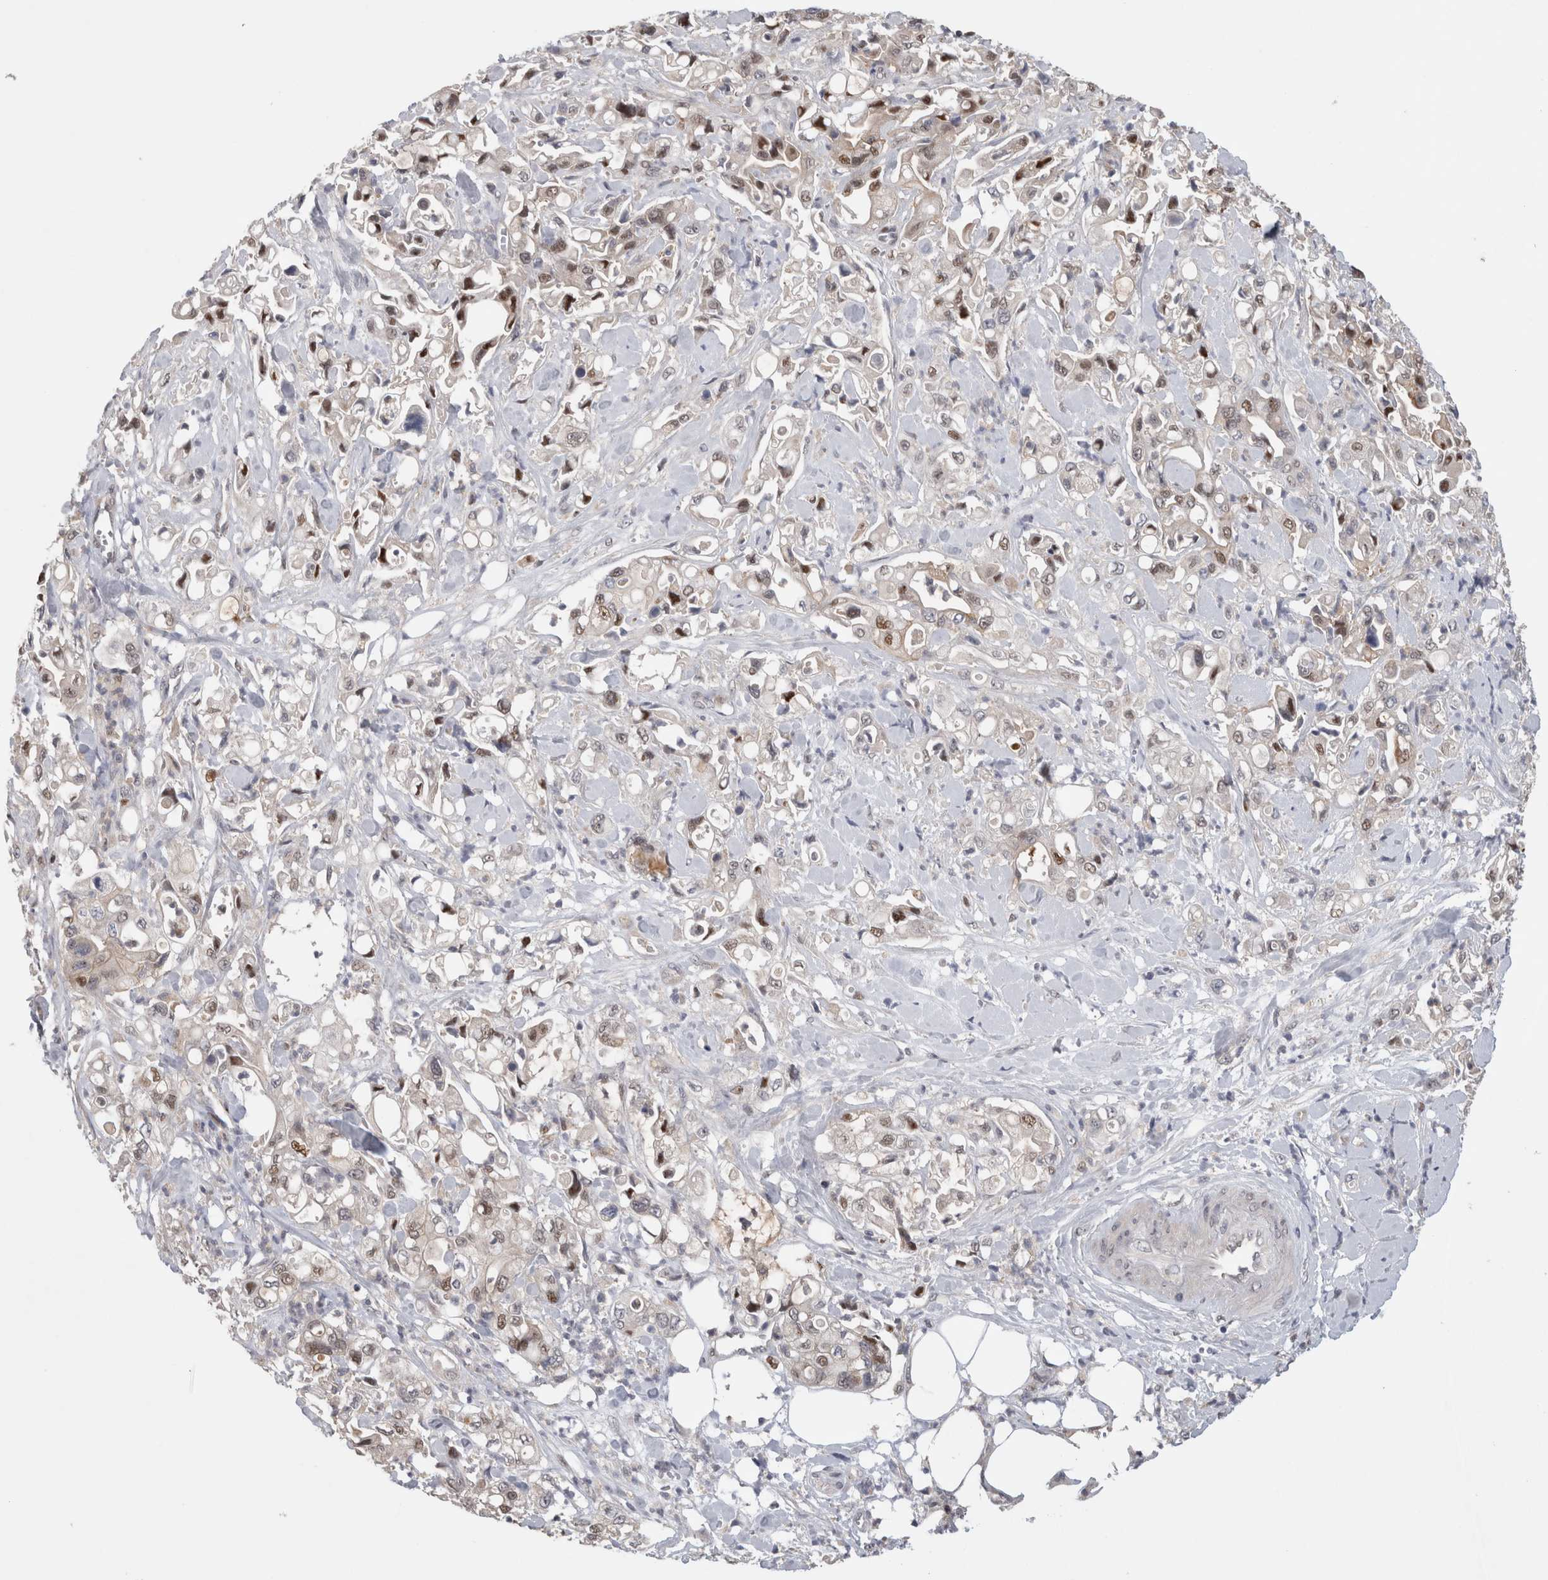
{"staining": {"intensity": "moderate", "quantity": "25%-75%", "location": "nuclear"}, "tissue": "pancreatic cancer", "cell_type": "Tumor cells", "image_type": "cancer", "snomed": [{"axis": "morphology", "description": "Adenocarcinoma, NOS"}, {"axis": "topography", "description": "Pancreas"}], "caption": "Protein staining of pancreatic adenocarcinoma tissue reveals moderate nuclear positivity in approximately 25%-75% of tumor cells. Using DAB (brown) and hematoxylin (blue) stains, captured at high magnification using brightfield microscopy.", "gene": "PIGP", "patient": {"sex": "male", "age": 70}}